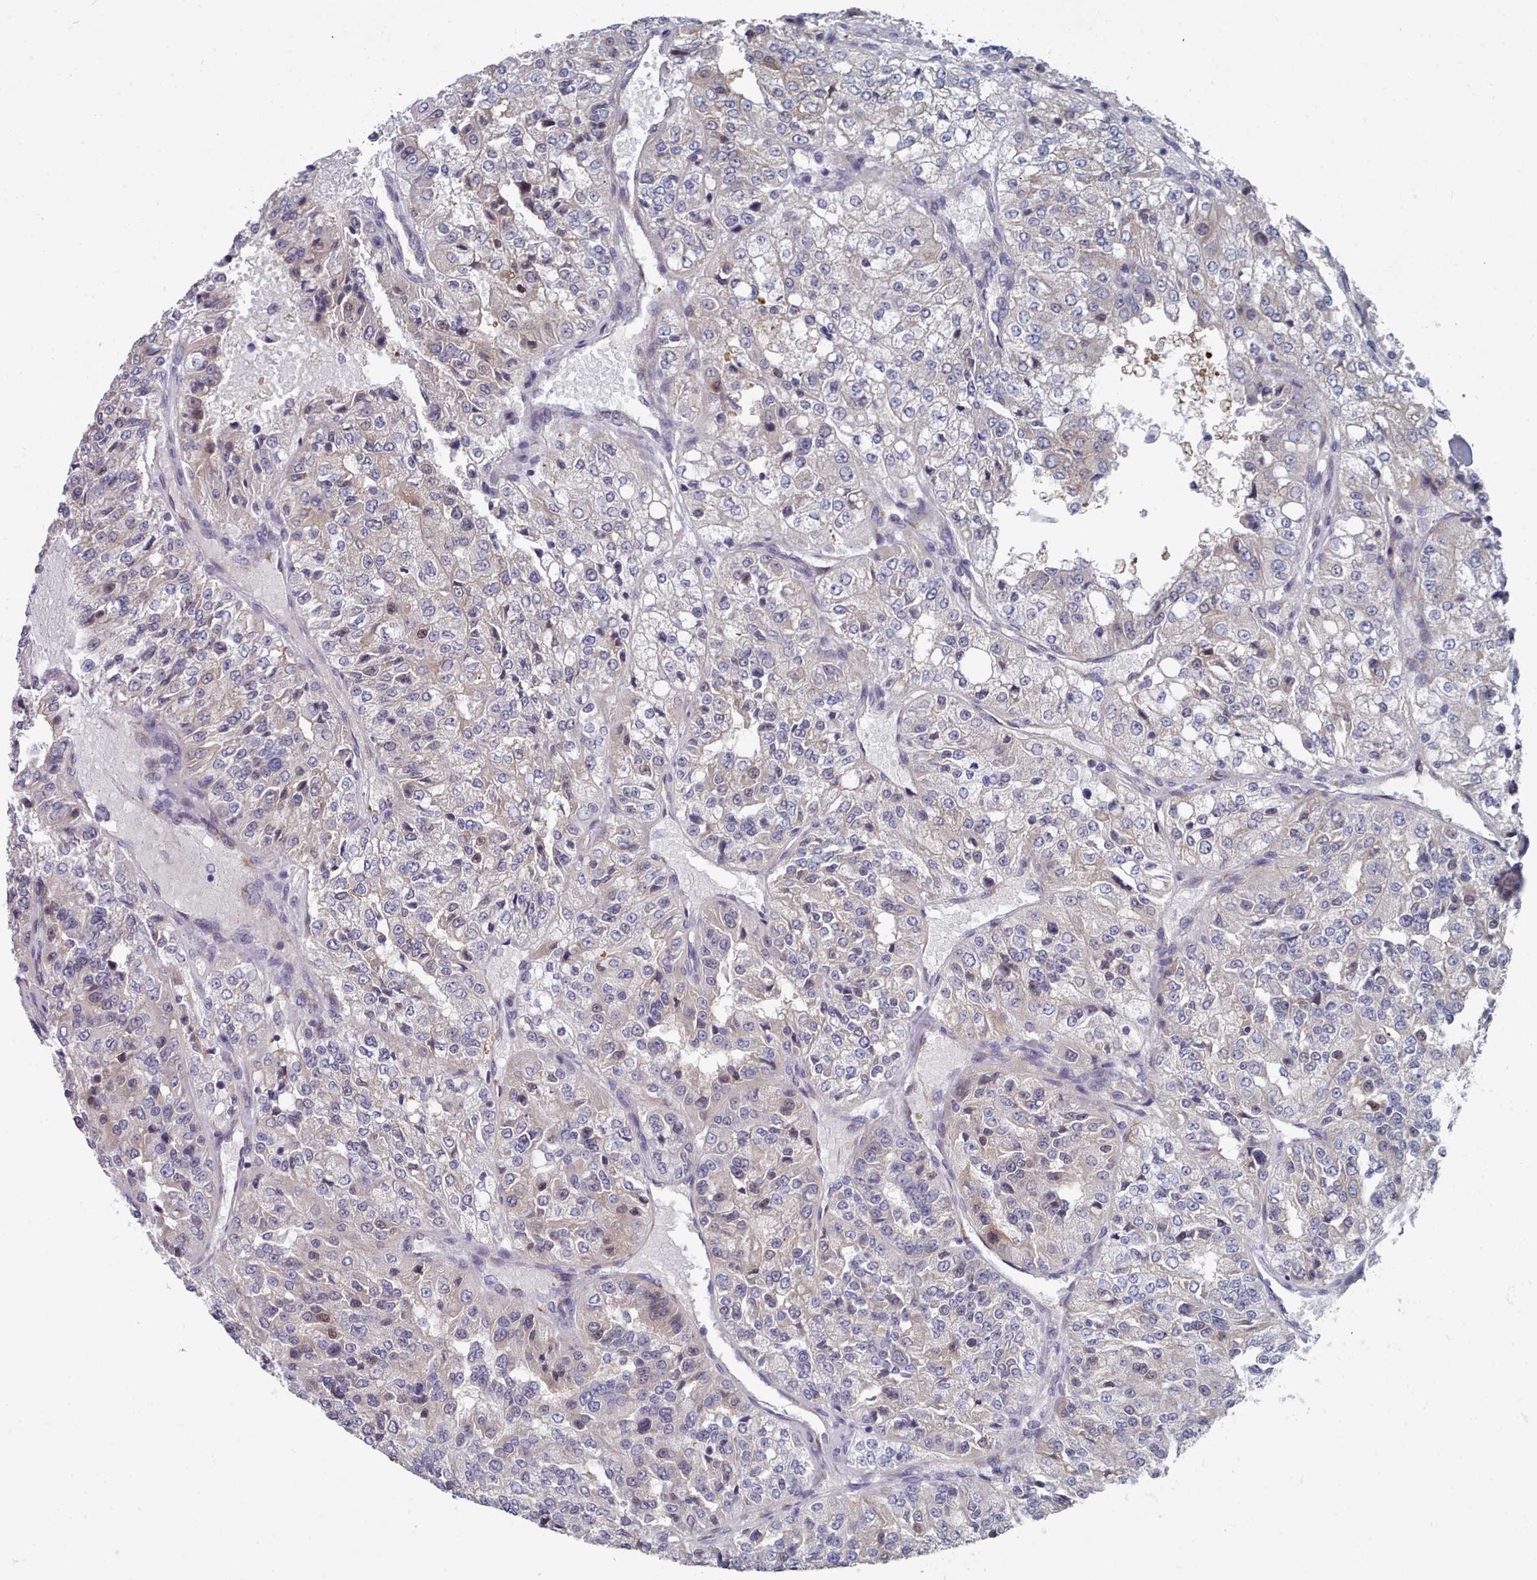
{"staining": {"intensity": "weak", "quantity": ">75%", "location": "cytoplasmic/membranous,nuclear"}, "tissue": "renal cancer", "cell_type": "Tumor cells", "image_type": "cancer", "snomed": [{"axis": "morphology", "description": "Adenocarcinoma, NOS"}, {"axis": "topography", "description": "Kidney"}], "caption": "Immunohistochemistry (IHC) (DAB (3,3'-diaminobenzidine)) staining of human renal adenocarcinoma exhibits weak cytoplasmic/membranous and nuclear protein staining in approximately >75% of tumor cells.", "gene": "PDE4C", "patient": {"sex": "female", "age": 63}}